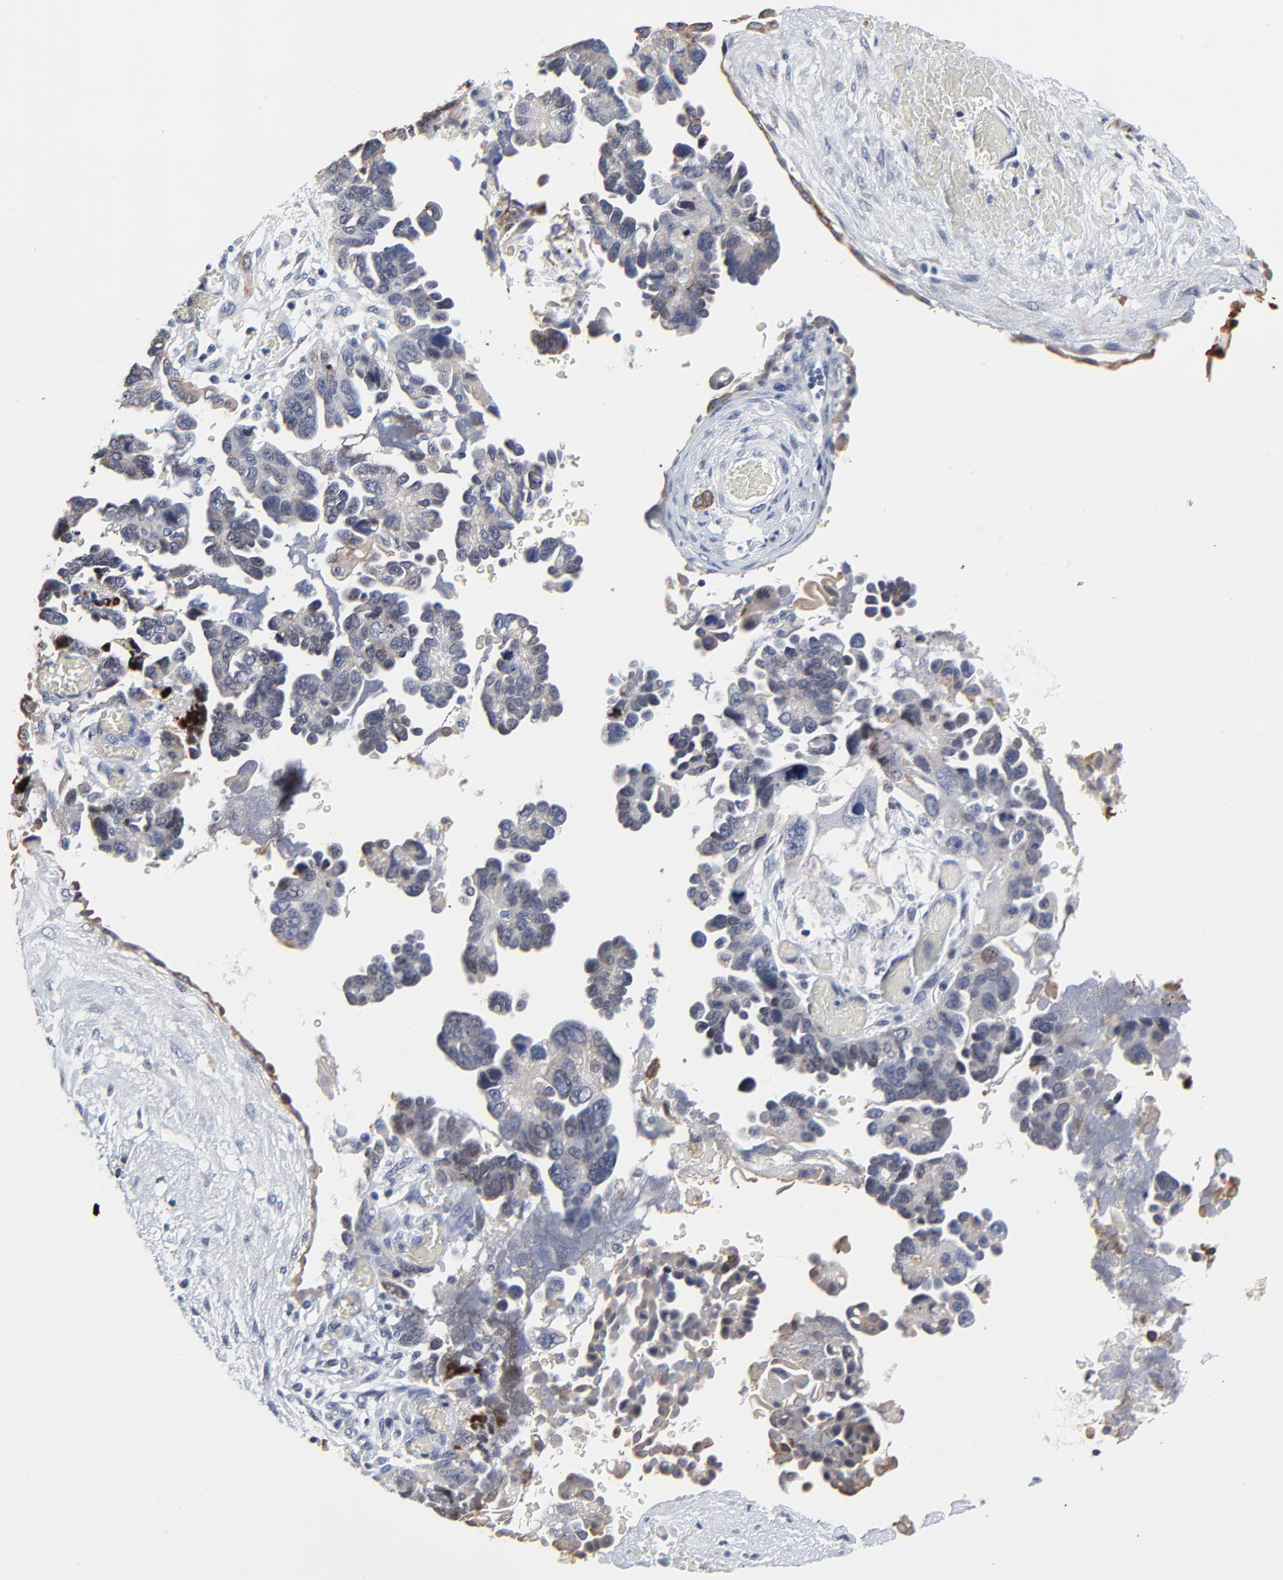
{"staining": {"intensity": "negative", "quantity": "none", "location": "none"}, "tissue": "ovarian cancer", "cell_type": "Tumor cells", "image_type": "cancer", "snomed": [{"axis": "morphology", "description": "Cystadenocarcinoma, serous, NOS"}, {"axis": "topography", "description": "Ovary"}], "caption": "Micrograph shows no significant protein expression in tumor cells of ovarian cancer (serous cystadenocarcinoma).", "gene": "LNX1", "patient": {"sex": "female", "age": 63}}